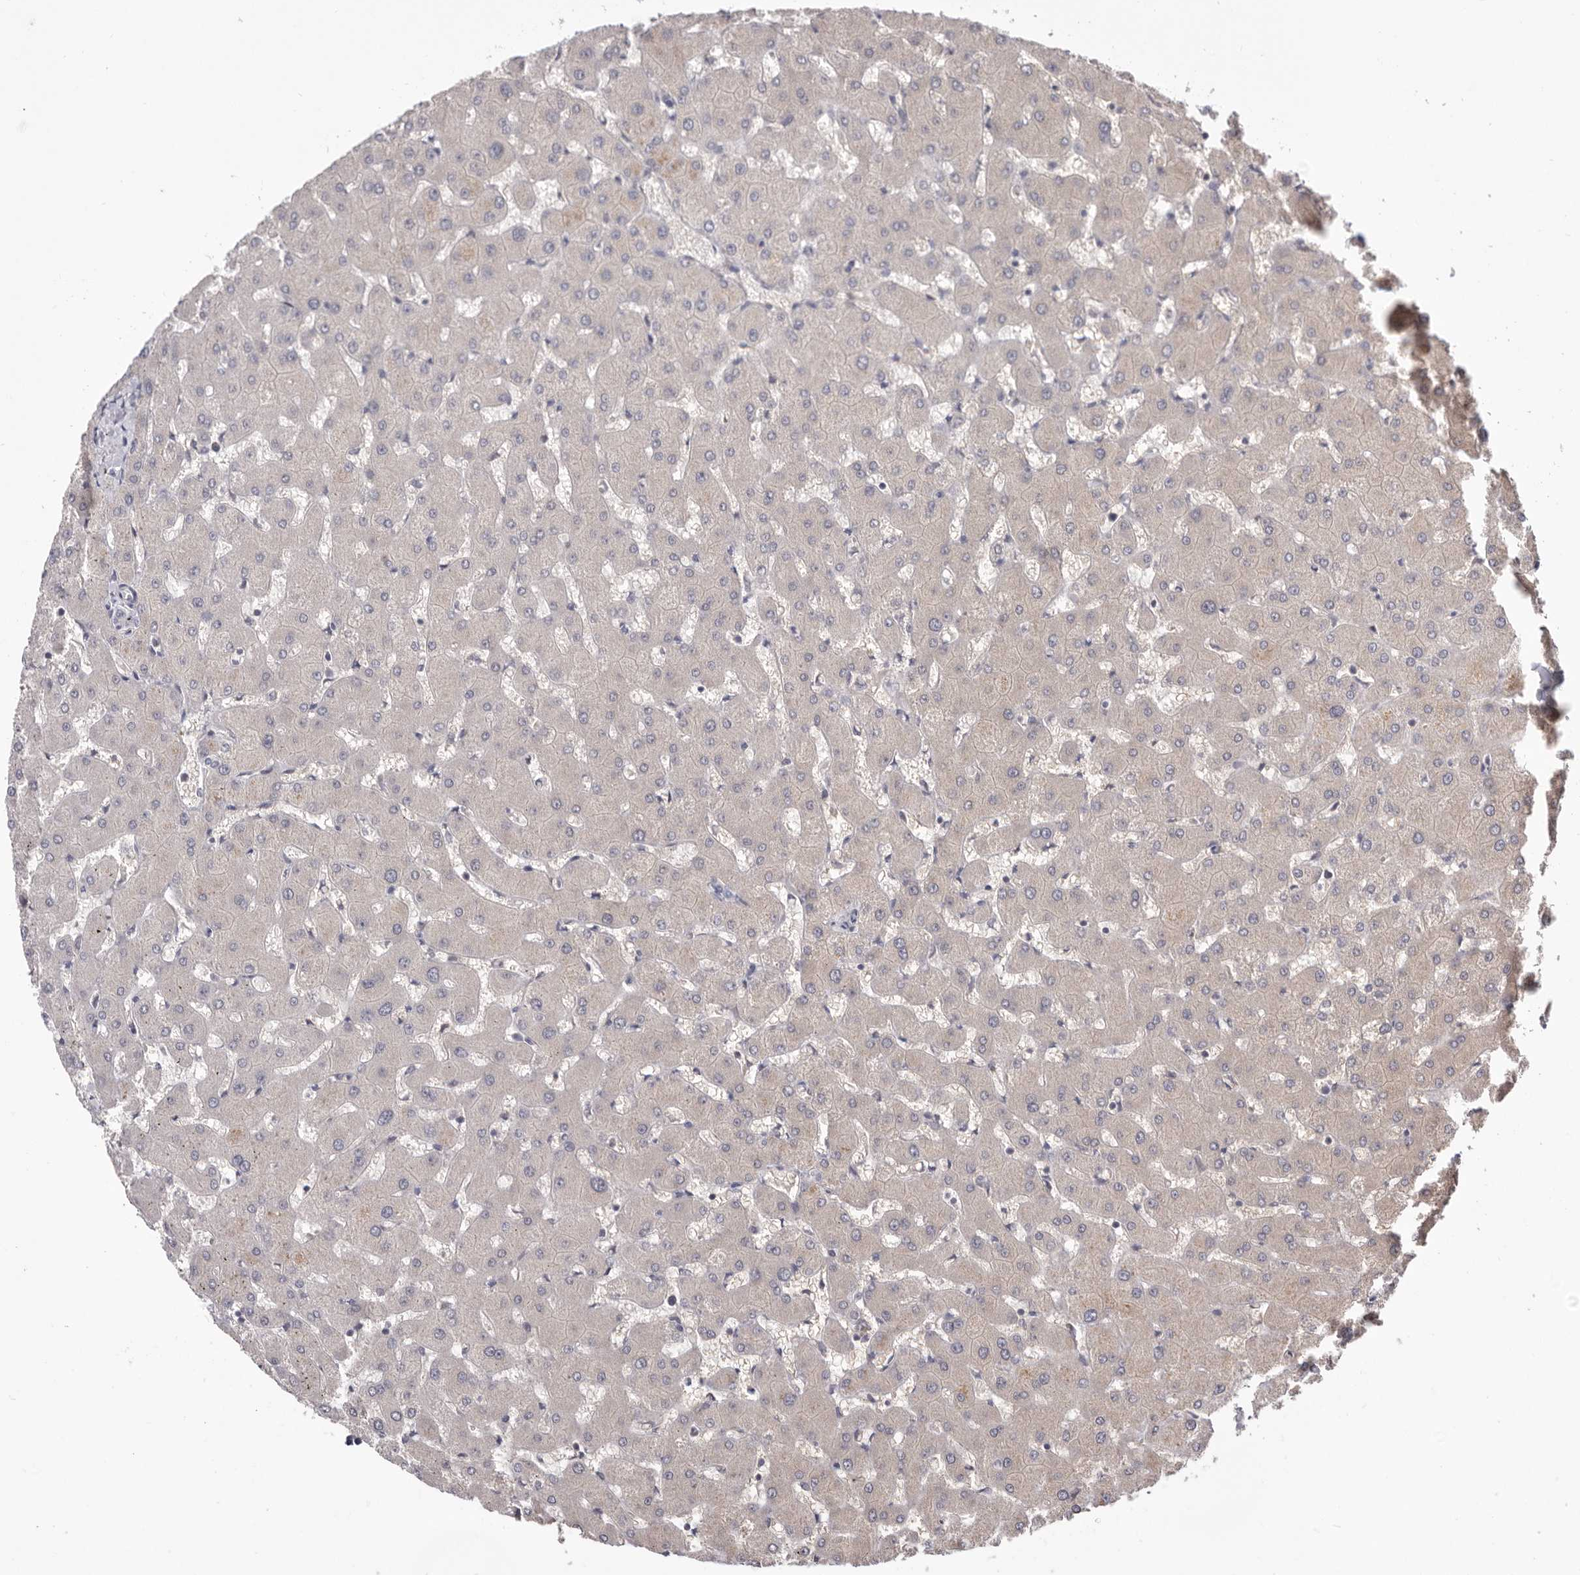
{"staining": {"intensity": "negative", "quantity": "none", "location": "none"}, "tissue": "liver", "cell_type": "Cholangiocytes", "image_type": "normal", "snomed": [{"axis": "morphology", "description": "Normal tissue, NOS"}, {"axis": "topography", "description": "Liver"}], "caption": "Liver stained for a protein using immunohistochemistry shows no staining cholangiocytes.", "gene": "DOP1A", "patient": {"sex": "female", "age": 63}}